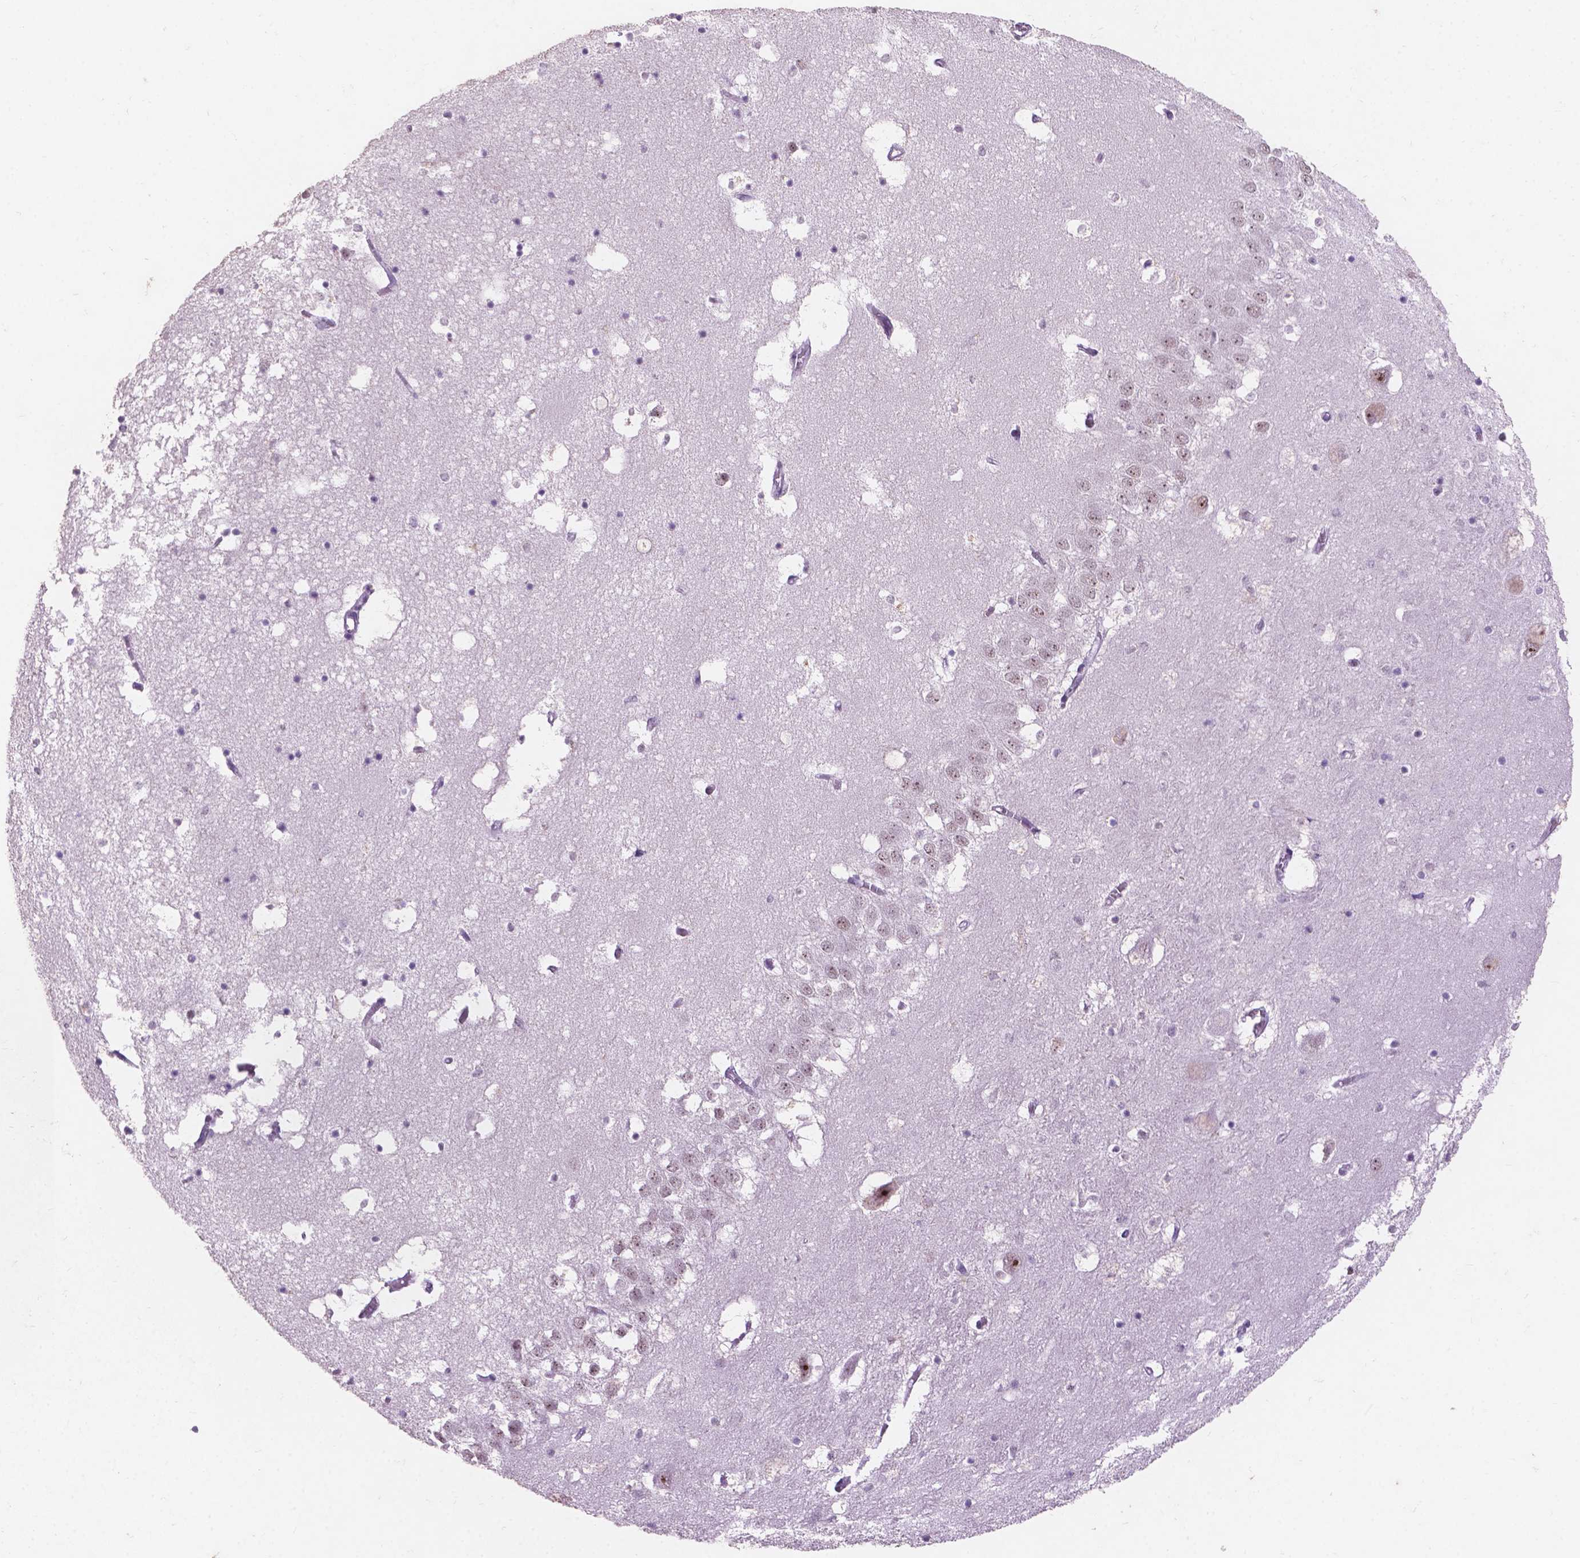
{"staining": {"intensity": "negative", "quantity": "none", "location": "none"}, "tissue": "hippocampus", "cell_type": "Glial cells", "image_type": "normal", "snomed": [{"axis": "morphology", "description": "Normal tissue, NOS"}, {"axis": "topography", "description": "Hippocampus"}], "caption": "IHC histopathology image of unremarkable hippocampus stained for a protein (brown), which reveals no staining in glial cells. Nuclei are stained in blue.", "gene": "COIL", "patient": {"sex": "male", "age": 58}}